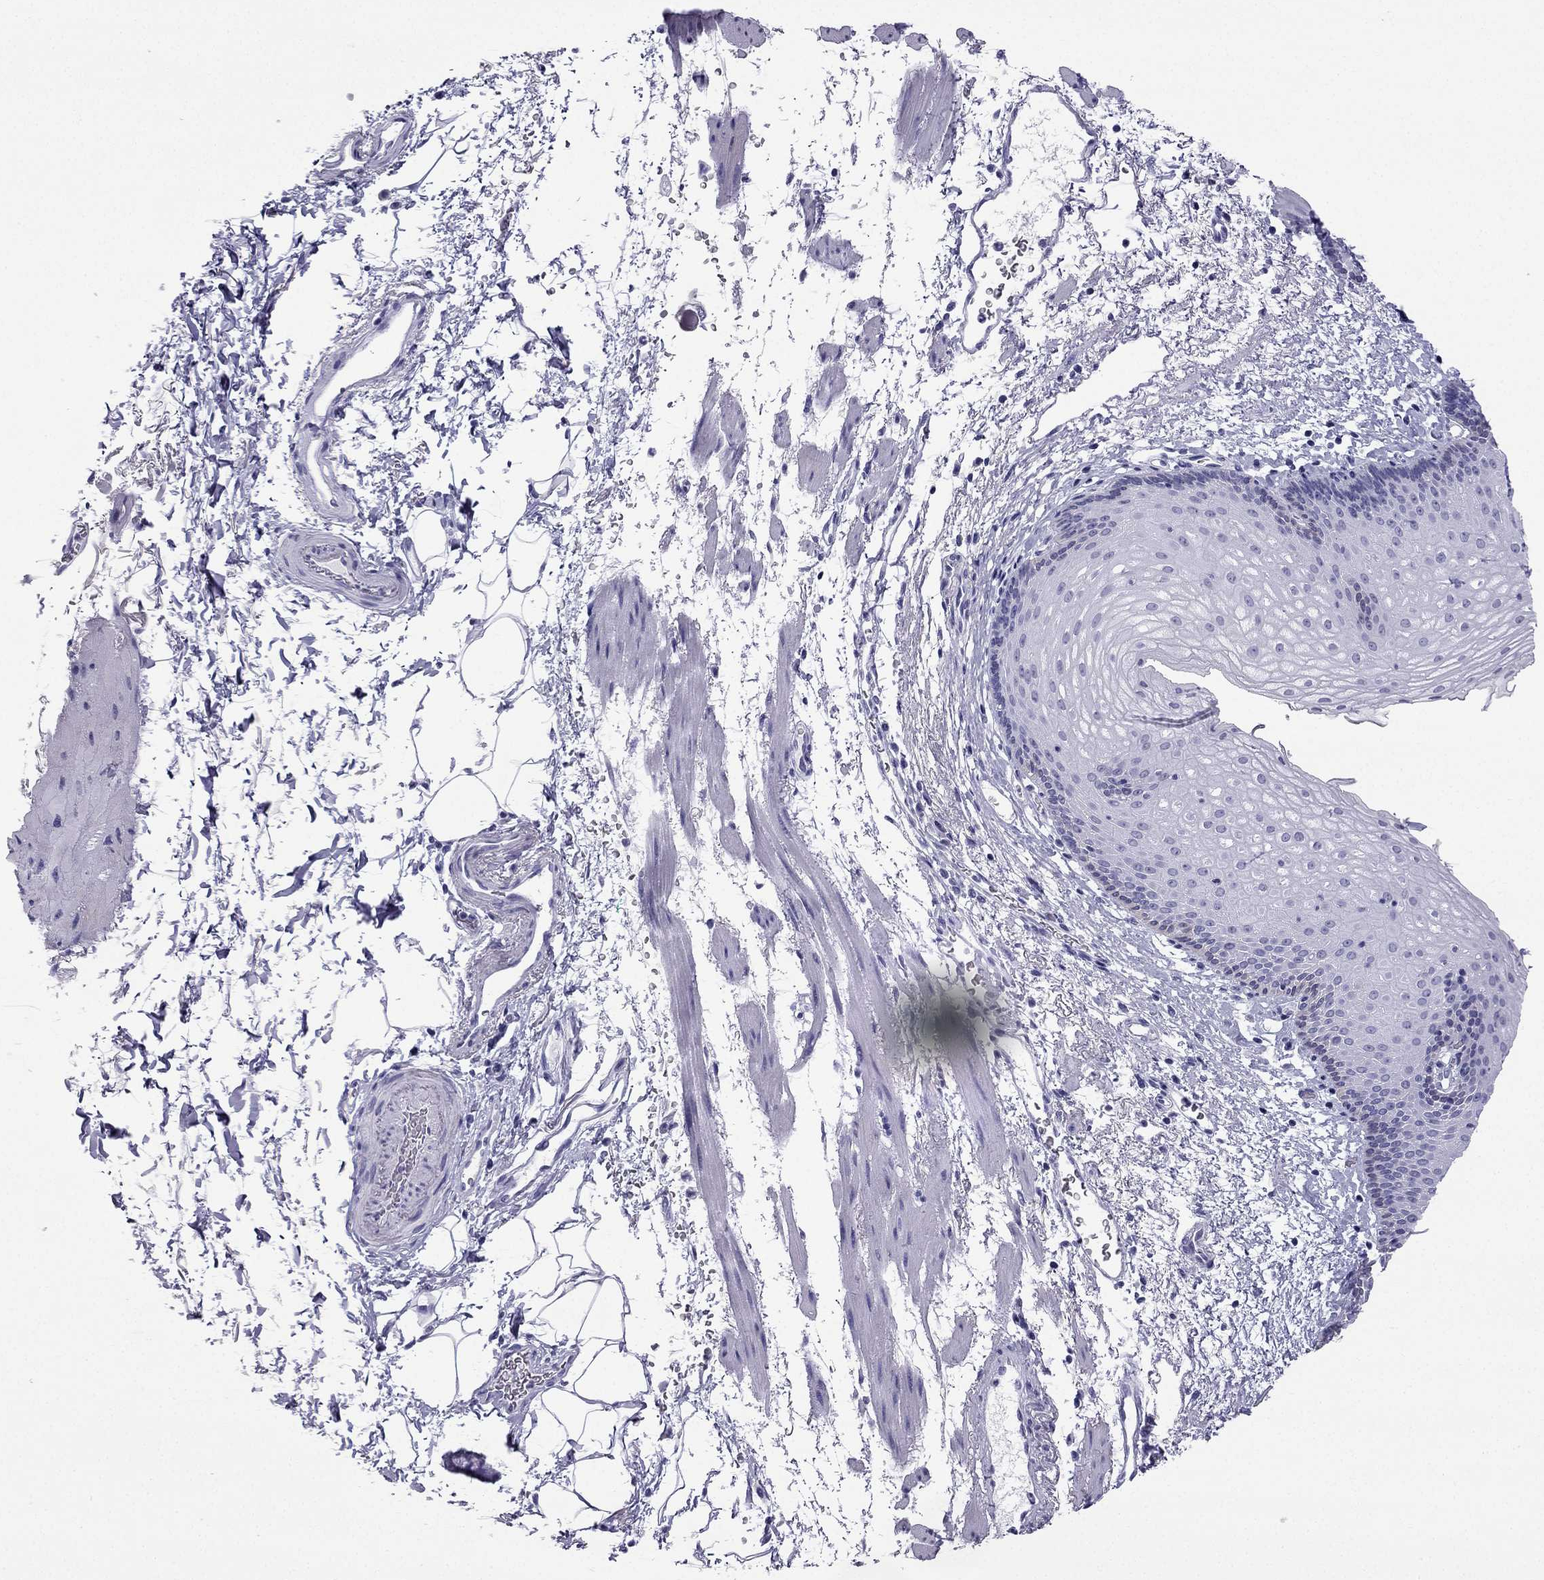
{"staining": {"intensity": "negative", "quantity": "none", "location": "none"}, "tissue": "esophagus", "cell_type": "Squamous epithelial cells", "image_type": "normal", "snomed": [{"axis": "morphology", "description": "Normal tissue, NOS"}, {"axis": "topography", "description": "Esophagus"}], "caption": "DAB immunohistochemical staining of benign esophagus reveals no significant expression in squamous epithelial cells. The staining was performed using DAB to visualize the protein expression in brown, while the nuclei were stained in blue with hematoxylin (Magnification: 20x).", "gene": "GJA8", "patient": {"sex": "female", "age": 64}}